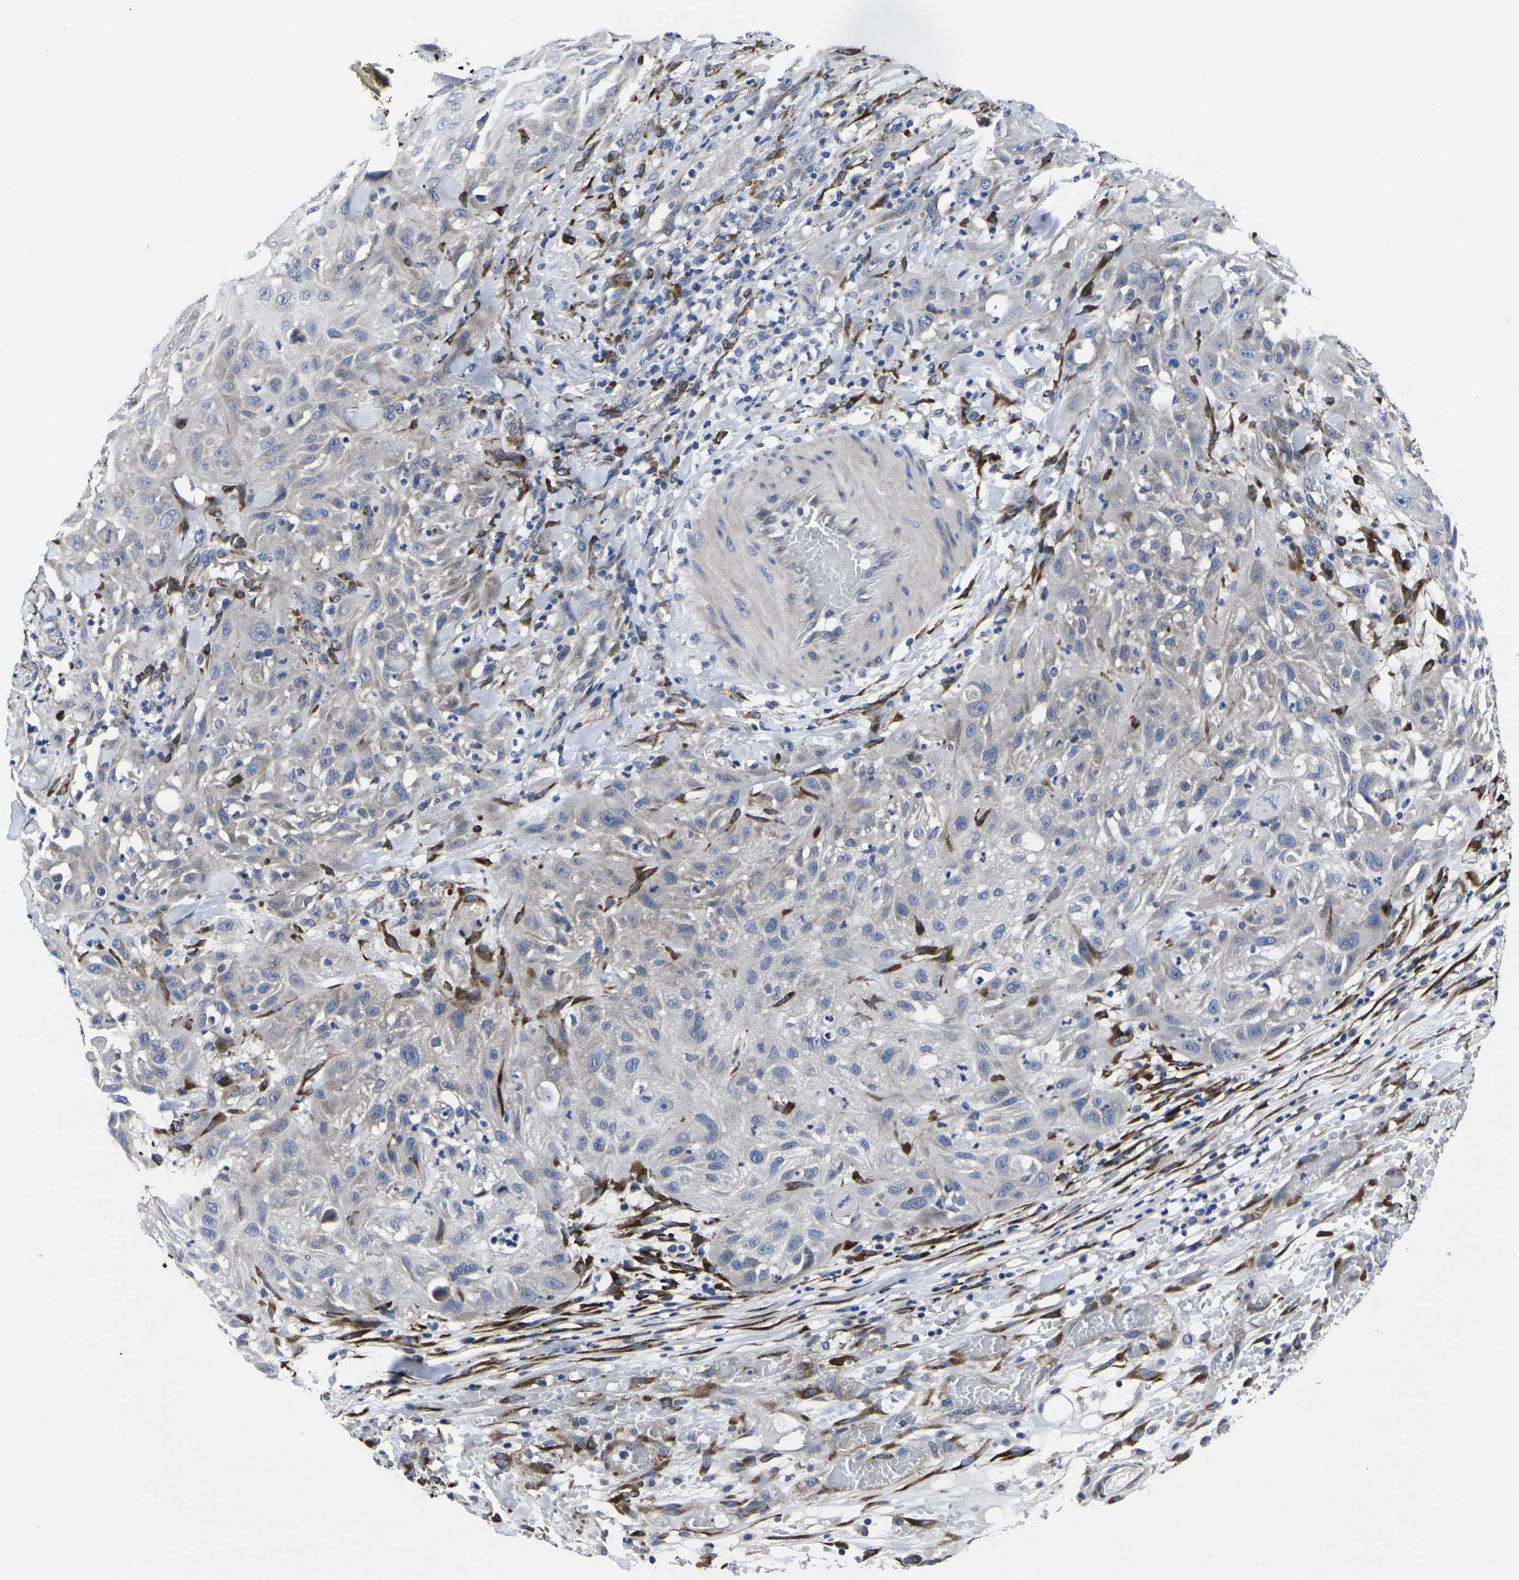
{"staining": {"intensity": "weak", "quantity": "<25%", "location": "cytoplasmic/membranous"}, "tissue": "skin cancer", "cell_type": "Tumor cells", "image_type": "cancer", "snomed": [{"axis": "morphology", "description": "Squamous cell carcinoma, NOS"}, {"axis": "topography", "description": "Skin"}], "caption": "Protein analysis of skin squamous cell carcinoma displays no significant staining in tumor cells. (DAB (3,3'-diaminobenzidine) immunohistochemistry (IHC) visualized using brightfield microscopy, high magnification).", "gene": "CYP2C8", "patient": {"sex": "male", "age": 75}}